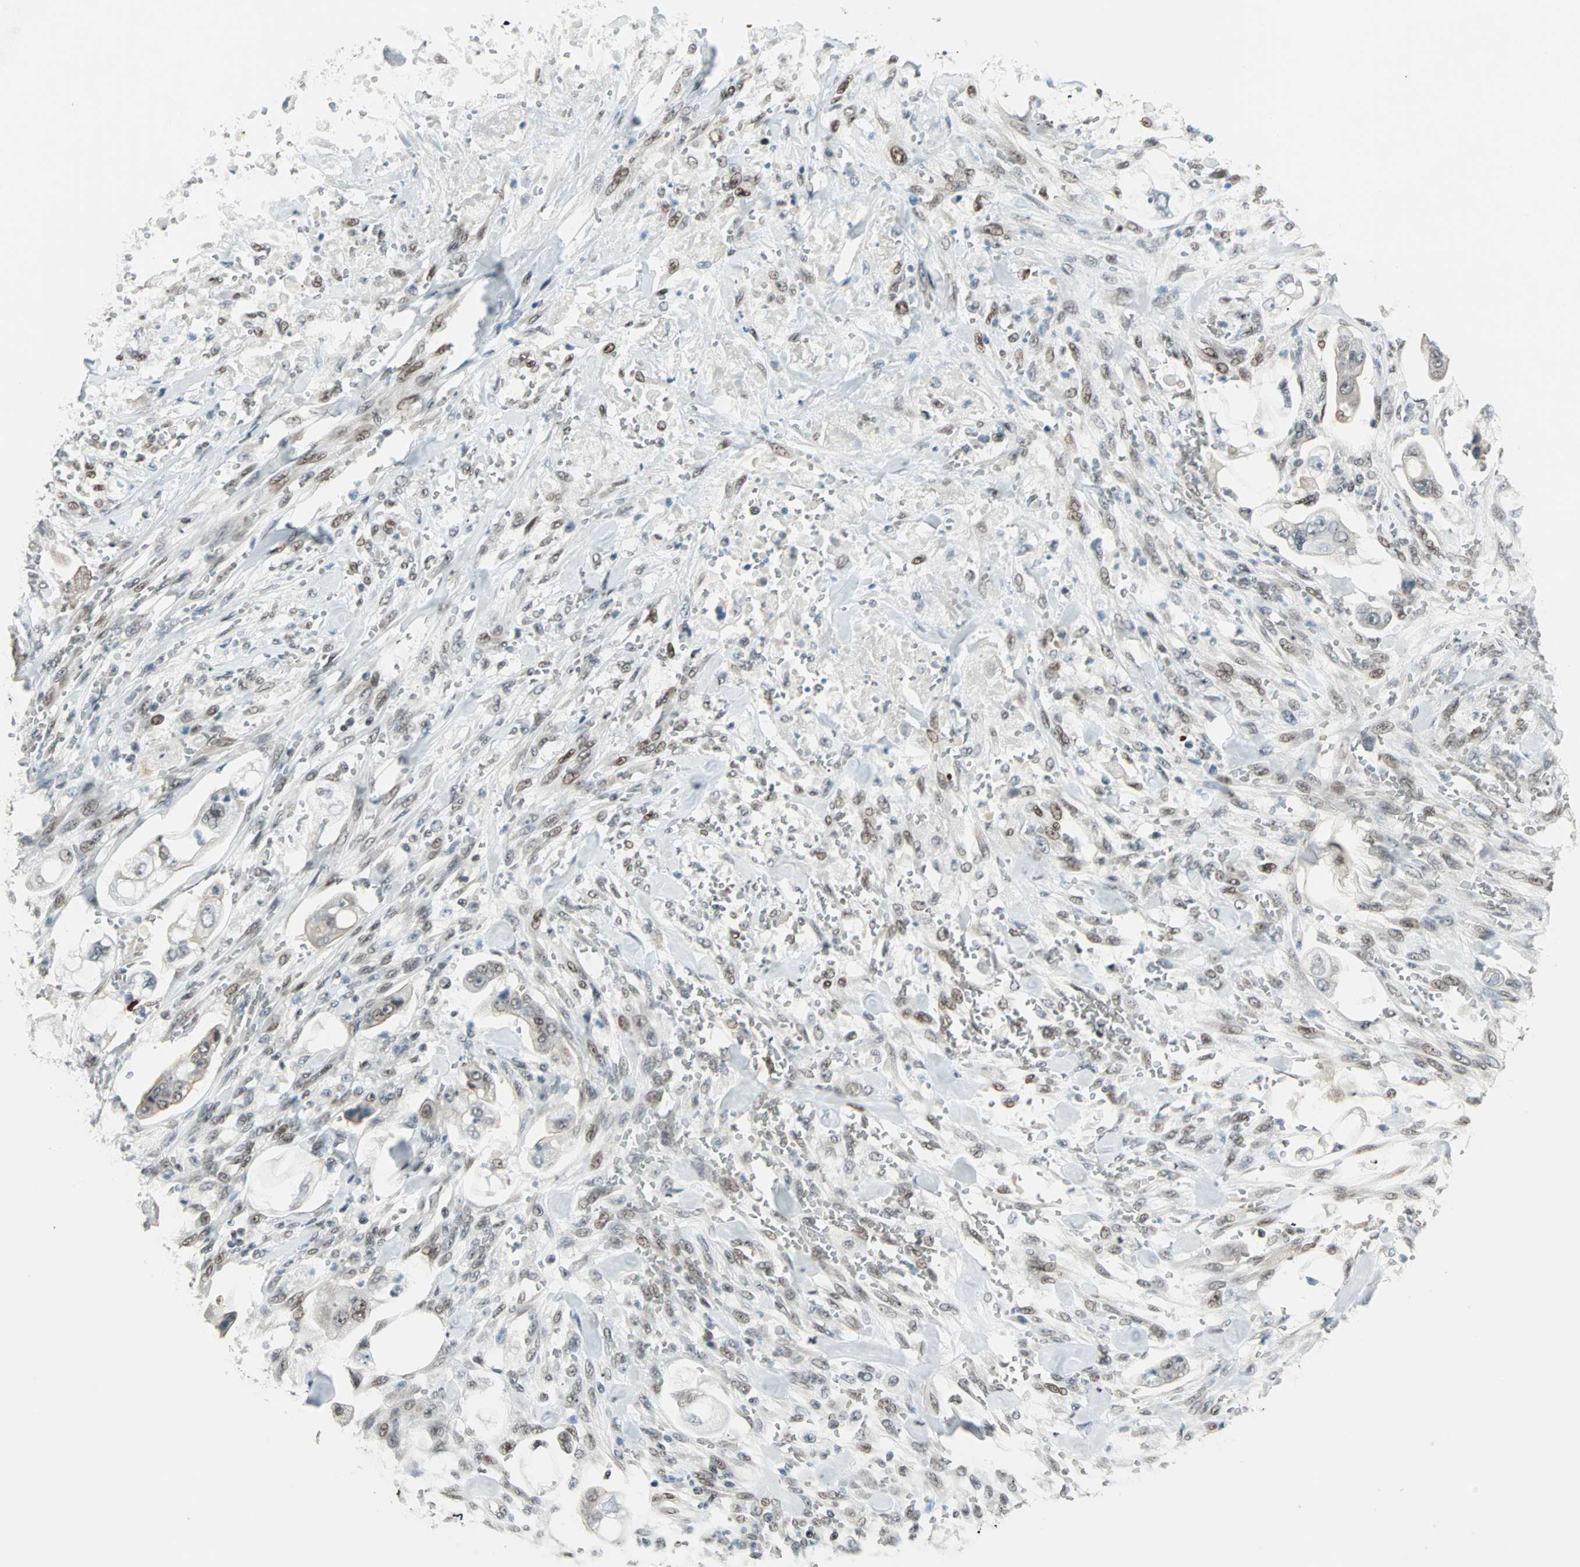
{"staining": {"intensity": "weak", "quantity": "25%-75%", "location": "cytoplasmic/membranous,nuclear"}, "tissue": "stomach cancer", "cell_type": "Tumor cells", "image_type": "cancer", "snomed": [{"axis": "morphology", "description": "Adenocarcinoma, NOS"}, {"axis": "topography", "description": "Stomach"}], "caption": "IHC histopathology image of stomach cancer (adenocarcinoma) stained for a protein (brown), which displays low levels of weak cytoplasmic/membranous and nuclear expression in about 25%-75% of tumor cells.", "gene": "MDC1", "patient": {"sex": "male", "age": 62}}